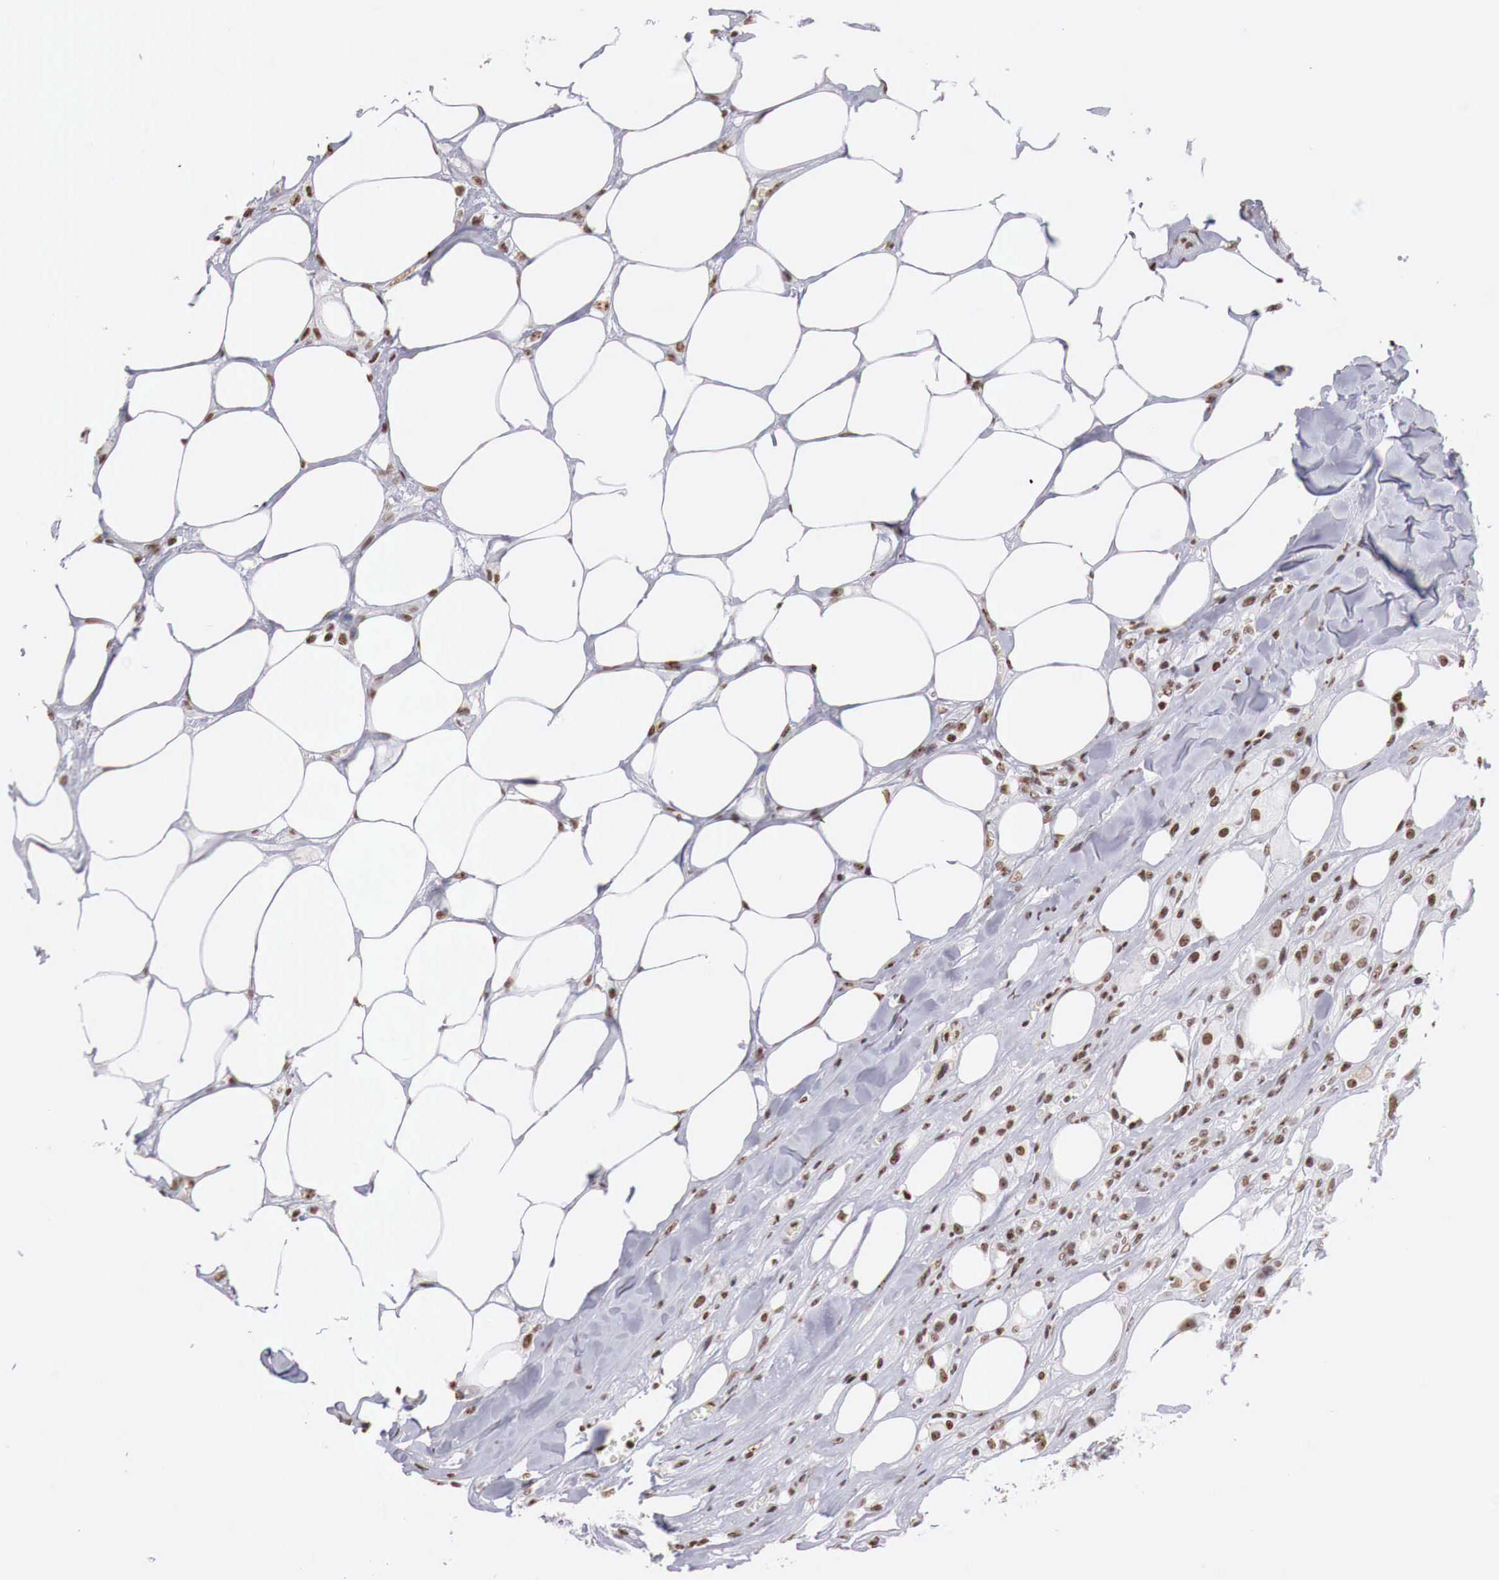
{"staining": {"intensity": "strong", "quantity": ">75%", "location": "nuclear"}, "tissue": "breast cancer", "cell_type": "Tumor cells", "image_type": "cancer", "snomed": [{"axis": "morphology", "description": "Neoplasm, malignant, NOS"}, {"axis": "topography", "description": "Breast"}], "caption": "Breast neoplasm (malignant) was stained to show a protein in brown. There is high levels of strong nuclear positivity in about >75% of tumor cells.", "gene": "DKC1", "patient": {"sex": "female", "age": 50}}